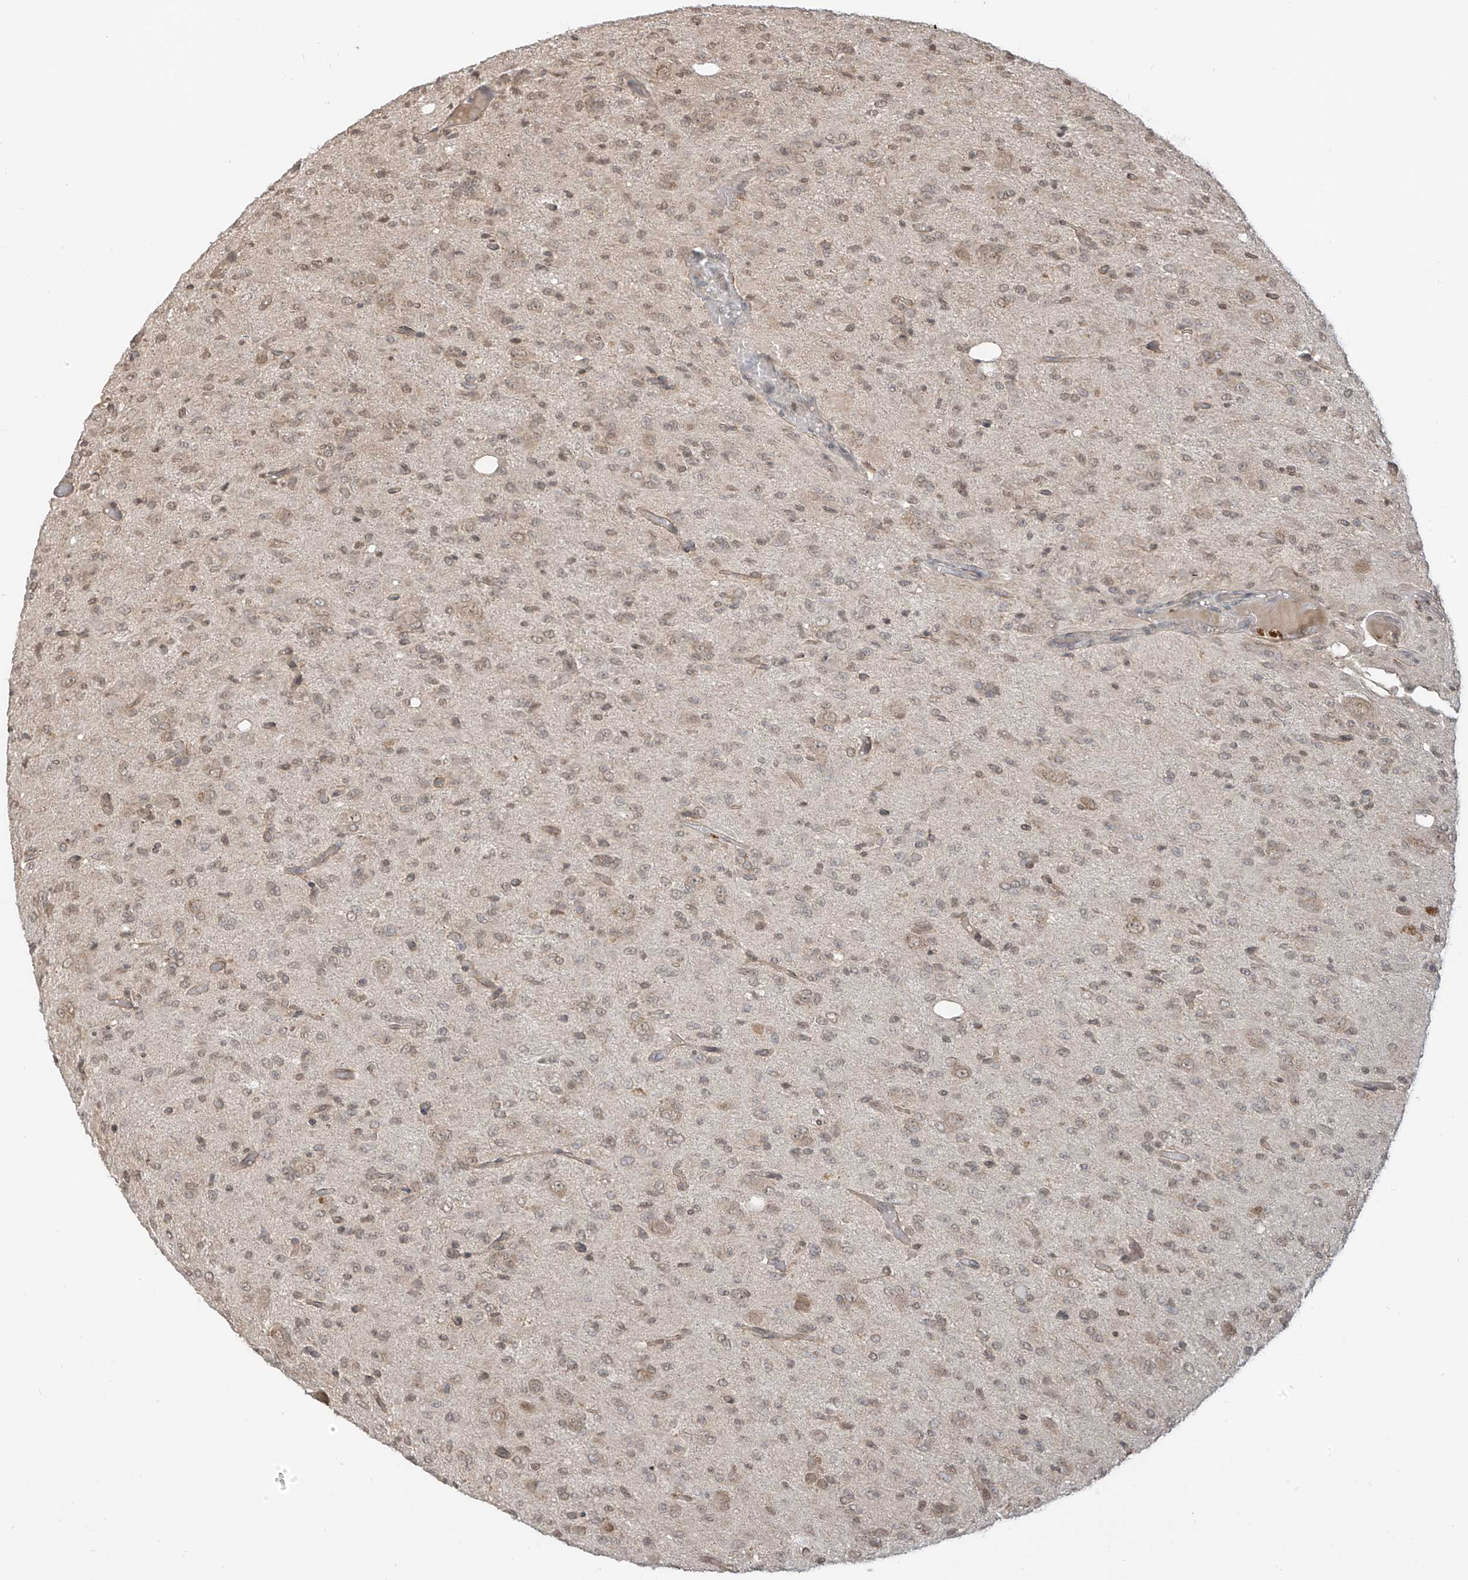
{"staining": {"intensity": "weak", "quantity": "25%-75%", "location": "nuclear"}, "tissue": "glioma", "cell_type": "Tumor cells", "image_type": "cancer", "snomed": [{"axis": "morphology", "description": "Glioma, malignant, High grade"}, {"axis": "topography", "description": "Brain"}], "caption": "Weak nuclear expression for a protein is present in approximately 25%-75% of tumor cells of glioma using immunohistochemistry (IHC).", "gene": "LCOR", "patient": {"sex": "female", "age": 59}}